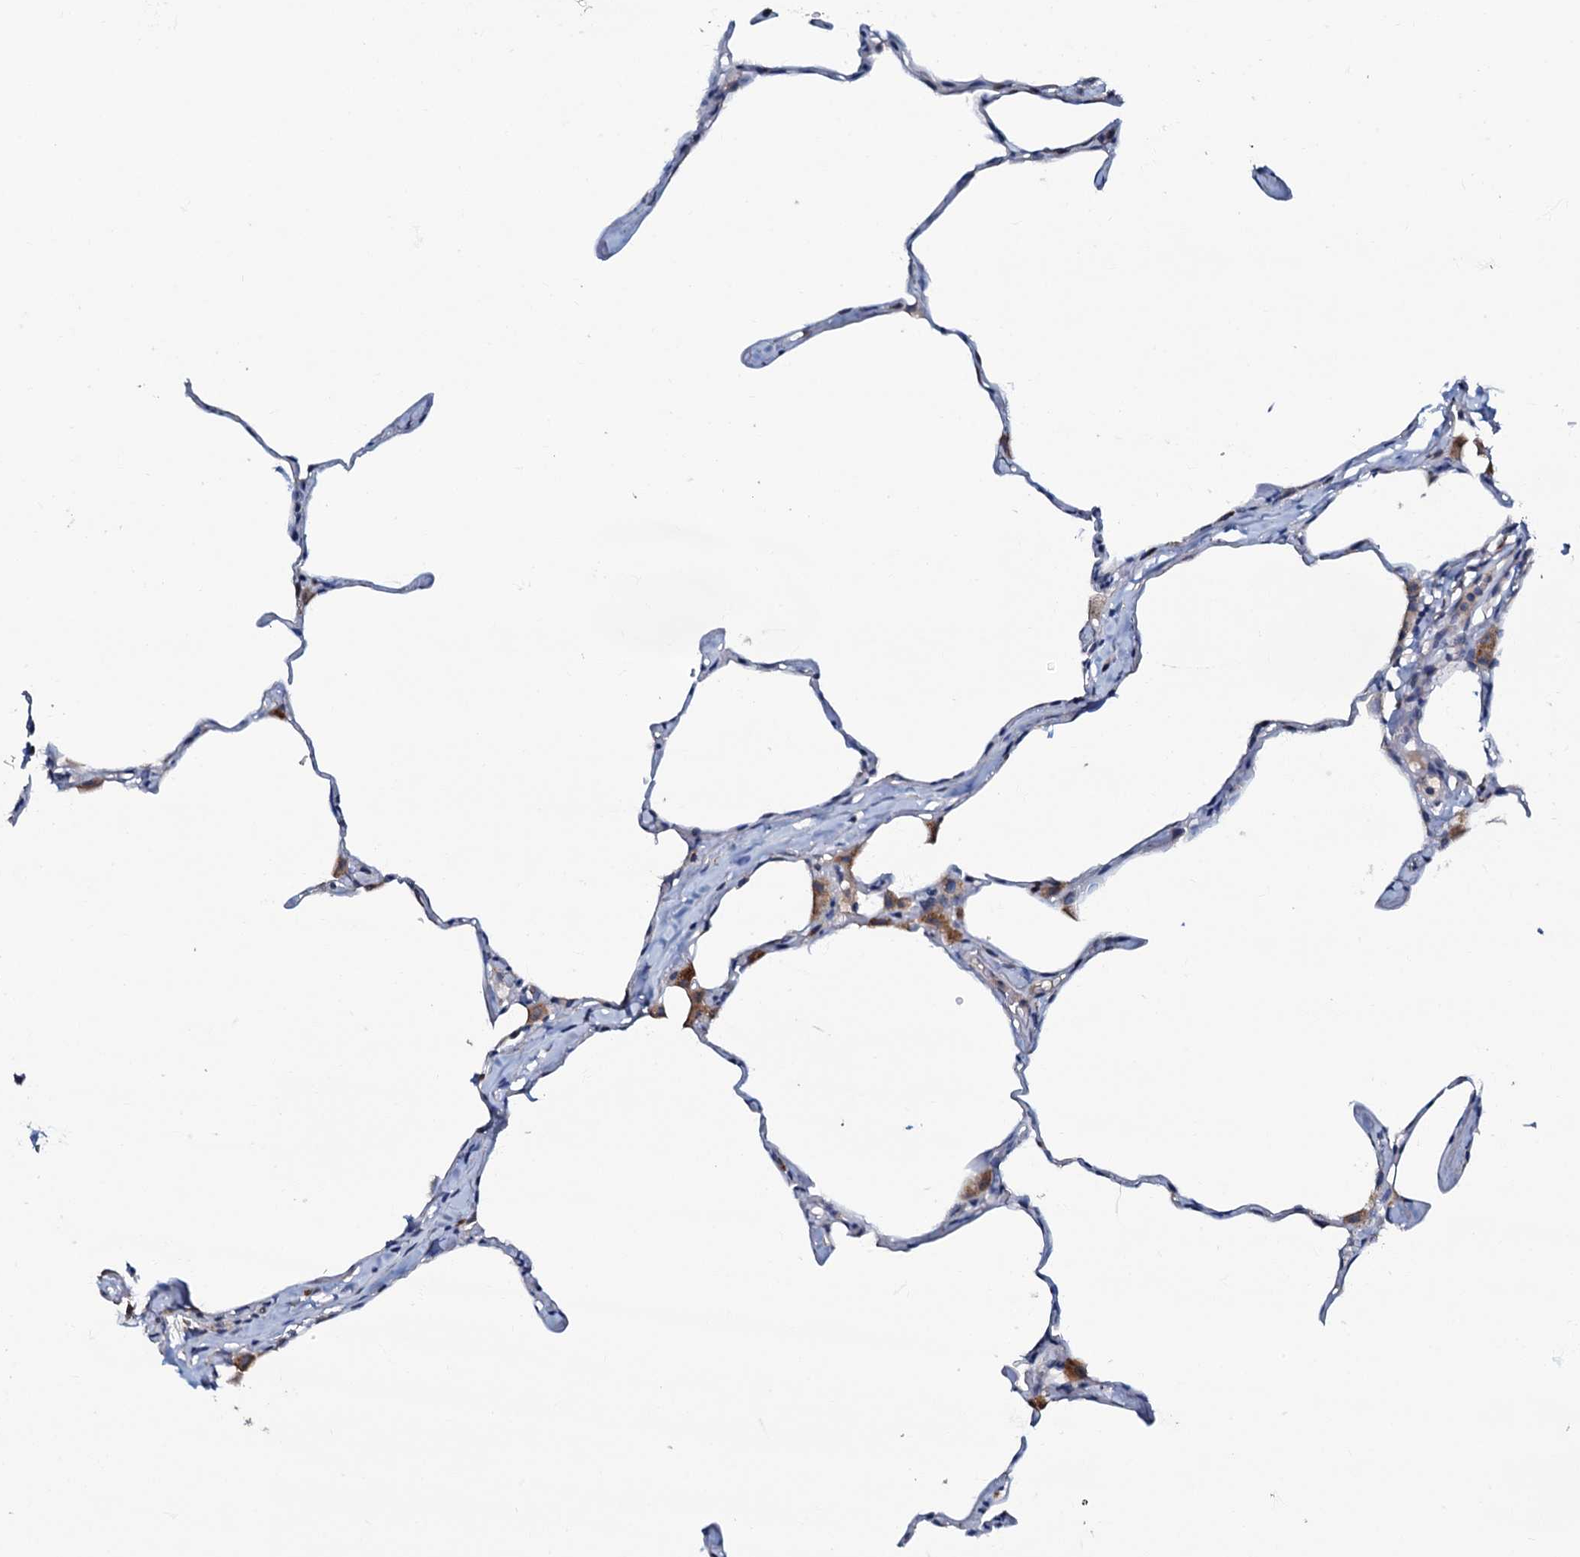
{"staining": {"intensity": "negative", "quantity": "none", "location": "none"}, "tissue": "lung", "cell_type": "Alveolar cells", "image_type": "normal", "snomed": [{"axis": "morphology", "description": "Normal tissue, NOS"}, {"axis": "topography", "description": "Lung"}], "caption": "Micrograph shows no protein expression in alveolar cells of normal lung.", "gene": "CPNE2", "patient": {"sex": "male", "age": 65}}